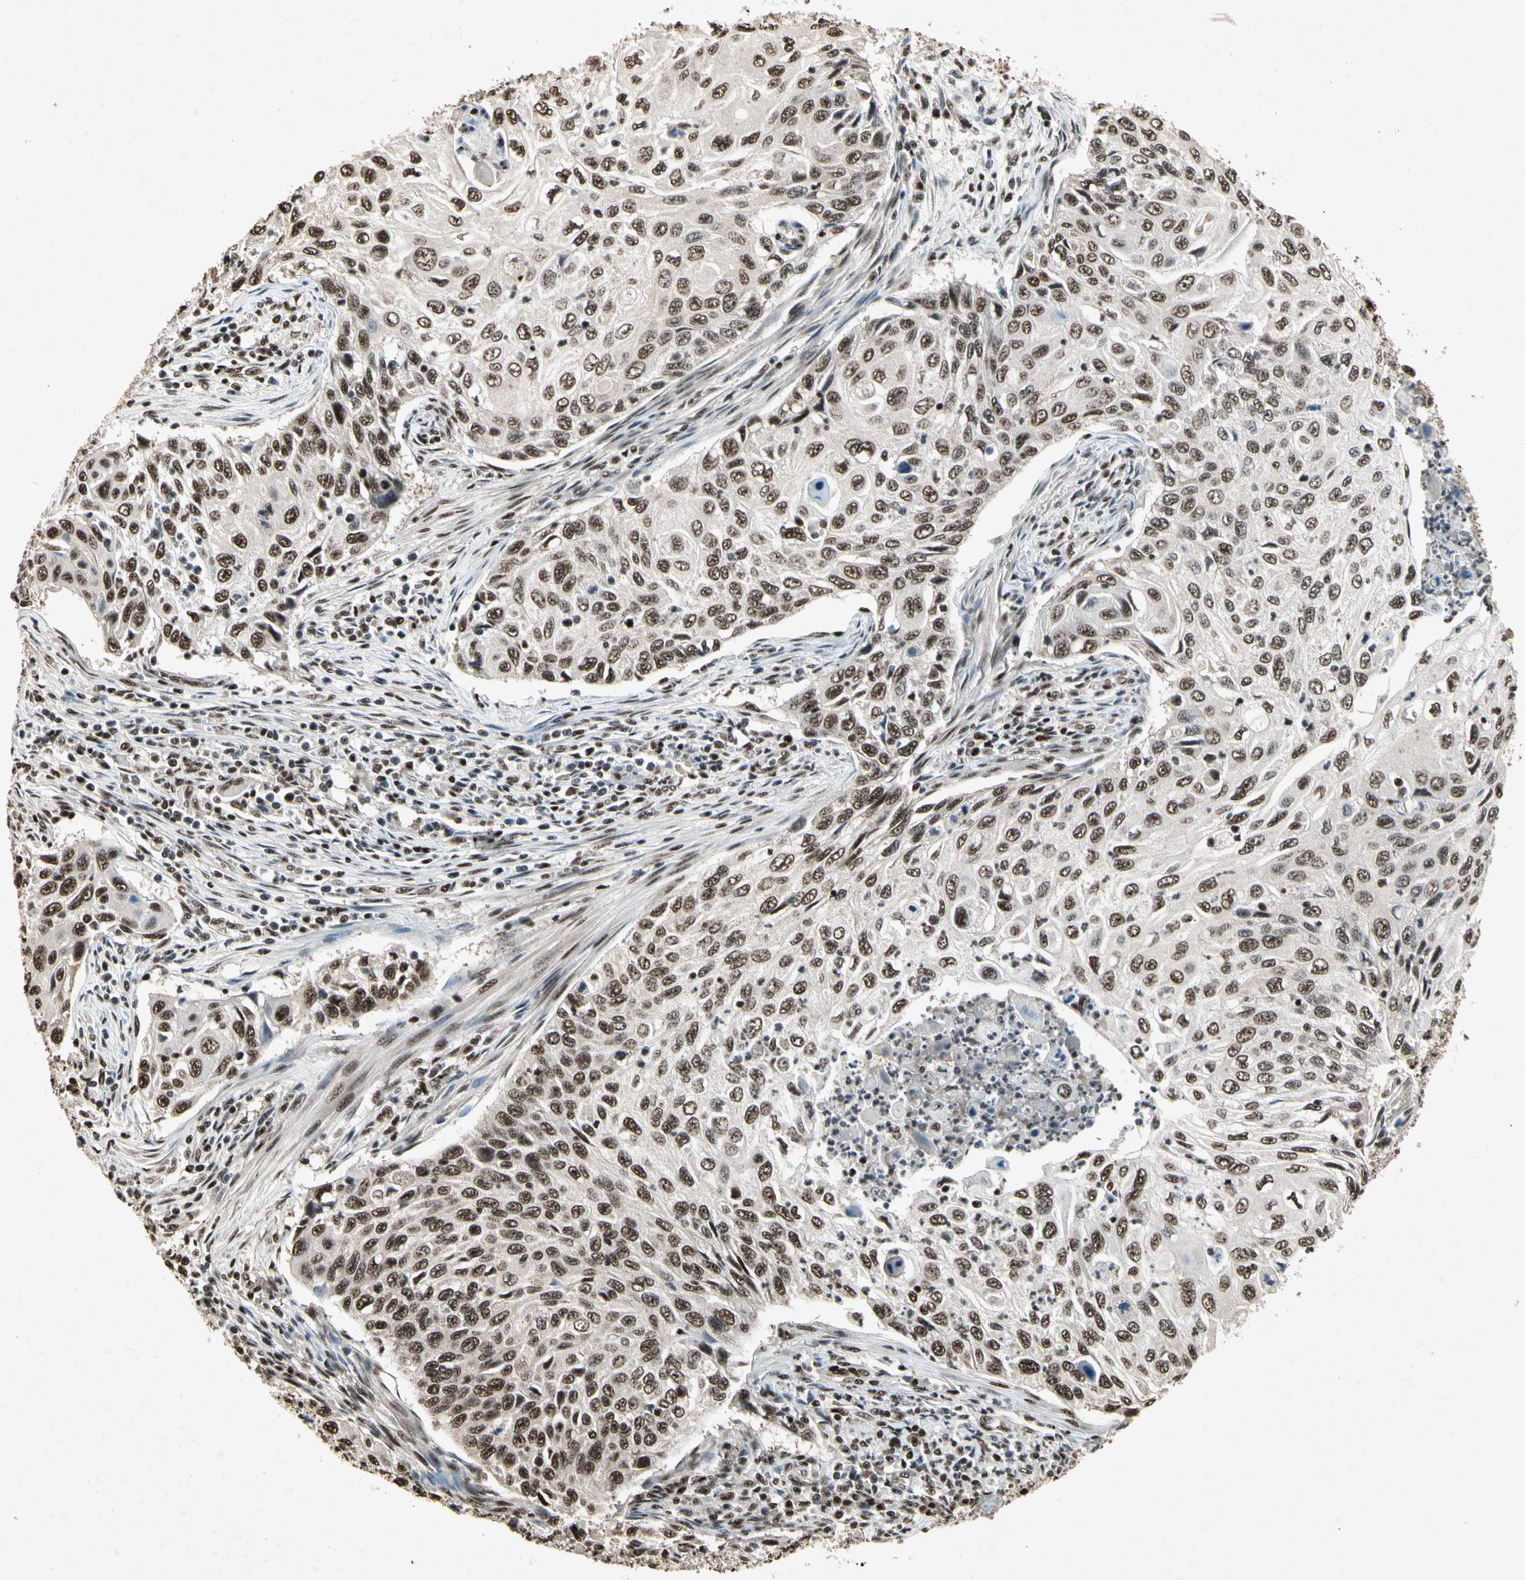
{"staining": {"intensity": "strong", "quantity": ">75%", "location": "nuclear"}, "tissue": "cervical cancer", "cell_type": "Tumor cells", "image_type": "cancer", "snomed": [{"axis": "morphology", "description": "Squamous cell carcinoma, NOS"}, {"axis": "topography", "description": "Cervix"}], "caption": "This is an image of immunohistochemistry (IHC) staining of squamous cell carcinoma (cervical), which shows strong staining in the nuclear of tumor cells.", "gene": "TBX2", "patient": {"sex": "female", "age": 70}}